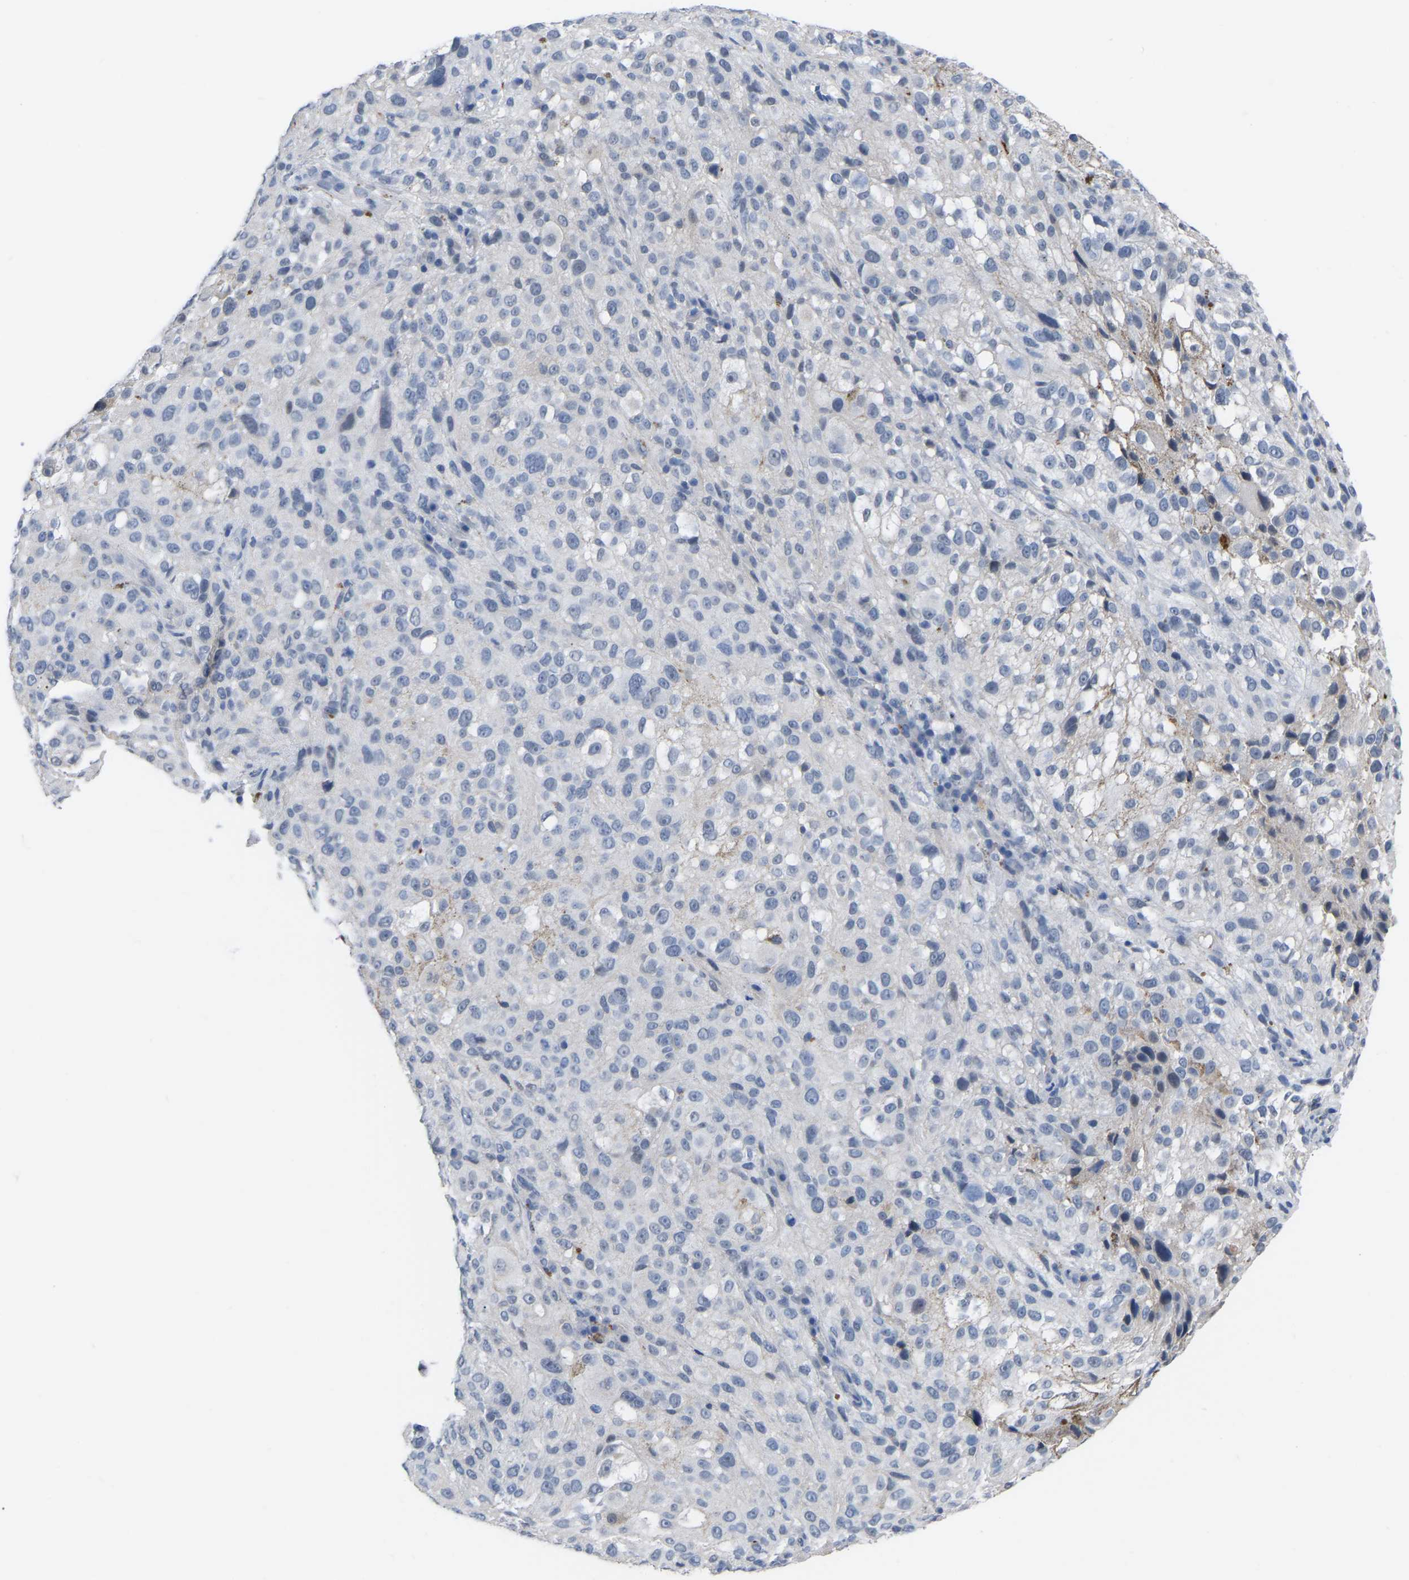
{"staining": {"intensity": "negative", "quantity": "none", "location": "none"}, "tissue": "melanoma", "cell_type": "Tumor cells", "image_type": "cancer", "snomed": [{"axis": "morphology", "description": "Necrosis, NOS"}, {"axis": "morphology", "description": "Malignant melanoma, NOS"}, {"axis": "topography", "description": "Skin"}], "caption": "Immunohistochemistry (IHC) of malignant melanoma displays no expression in tumor cells.", "gene": "ZNF449", "patient": {"sex": "female", "age": 87}}